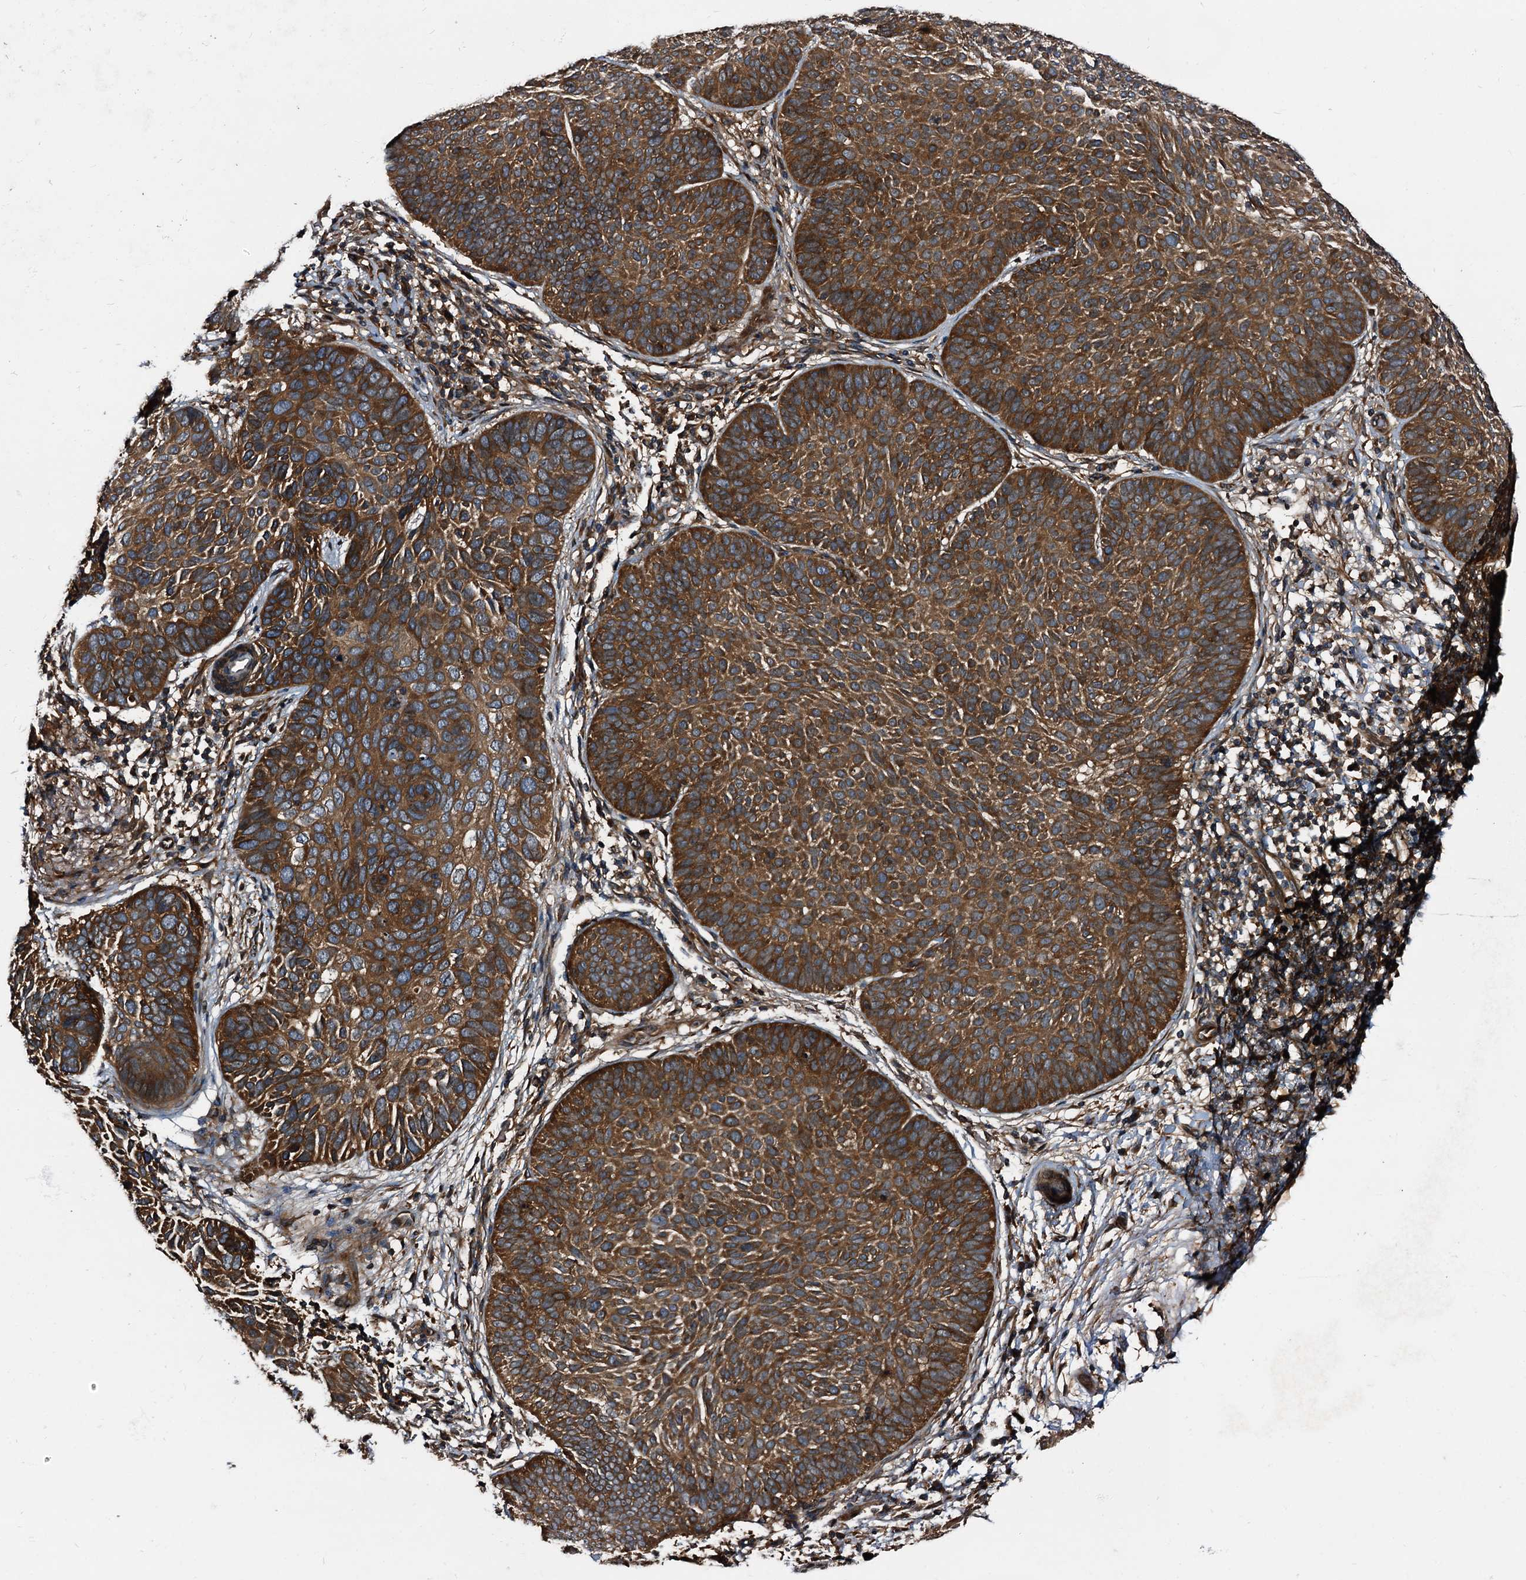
{"staining": {"intensity": "strong", "quantity": ">75%", "location": "cytoplasmic/membranous"}, "tissue": "skin cancer", "cell_type": "Tumor cells", "image_type": "cancer", "snomed": [{"axis": "morphology", "description": "Basal cell carcinoma"}, {"axis": "topography", "description": "Skin"}], "caption": "Immunohistochemistry (DAB) staining of basal cell carcinoma (skin) shows strong cytoplasmic/membranous protein staining in about >75% of tumor cells. The staining was performed using DAB (3,3'-diaminobenzidine) to visualize the protein expression in brown, while the nuclei were stained in blue with hematoxylin (Magnification: 20x).", "gene": "PEX5", "patient": {"sex": "male", "age": 85}}